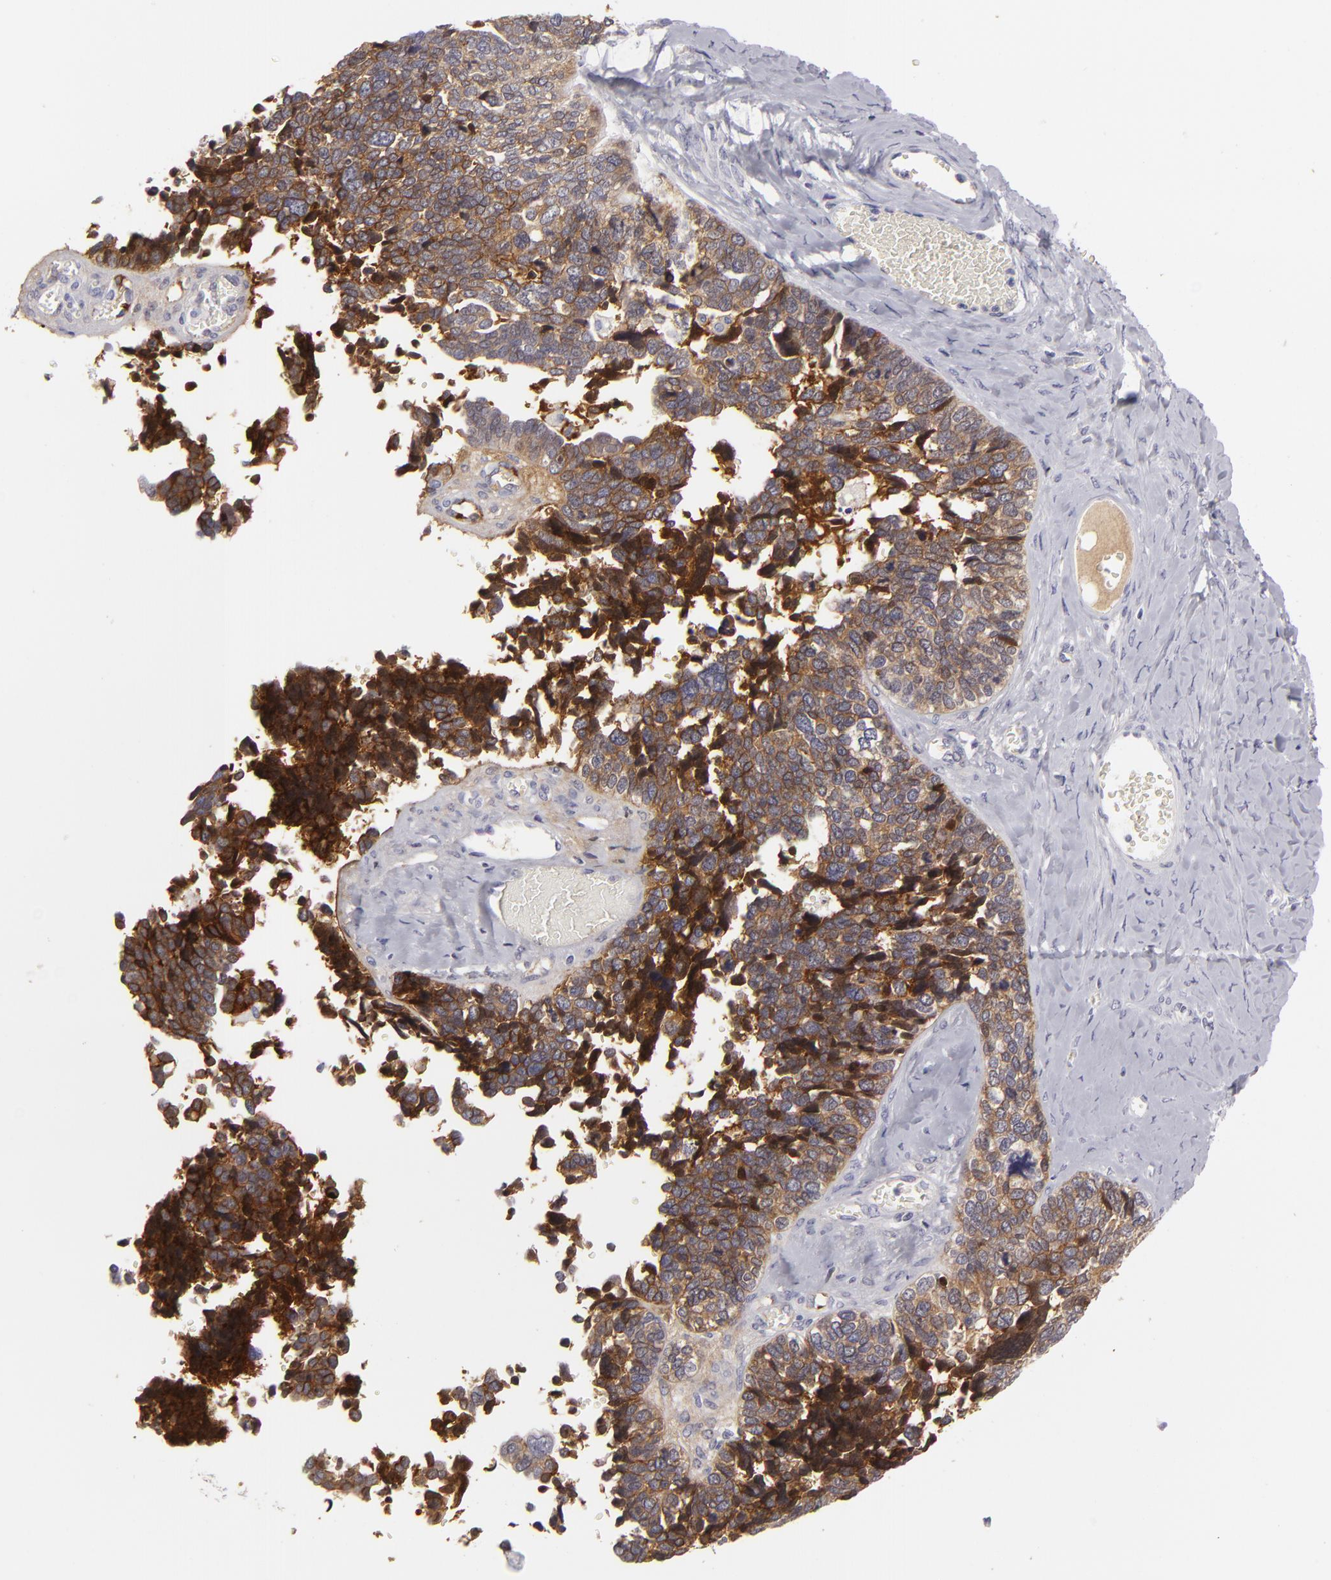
{"staining": {"intensity": "strong", "quantity": ">75%", "location": "cytoplasmic/membranous"}, "tissue": "ovarian cancer", "cell_type": "Tumor cells", "image_type": "cancer", "snomed": [{"axis": "morphology", "description": "Cystadenocarcinoma, serous, NOS"}, {"axis": "topography", "description": "Ovary"}], "caption": "Tumor cells display strong cytoplasmic/membranous staining in approximately >75% of cells in serous cystadenocarcinoma (ovarian). The staining was performed using DAB, with brown indicating positive protein expression. Nuclei are stained blue with hematoxylin.", "gene": "JUP", "patient": {"sex": "female", "age": 77}}